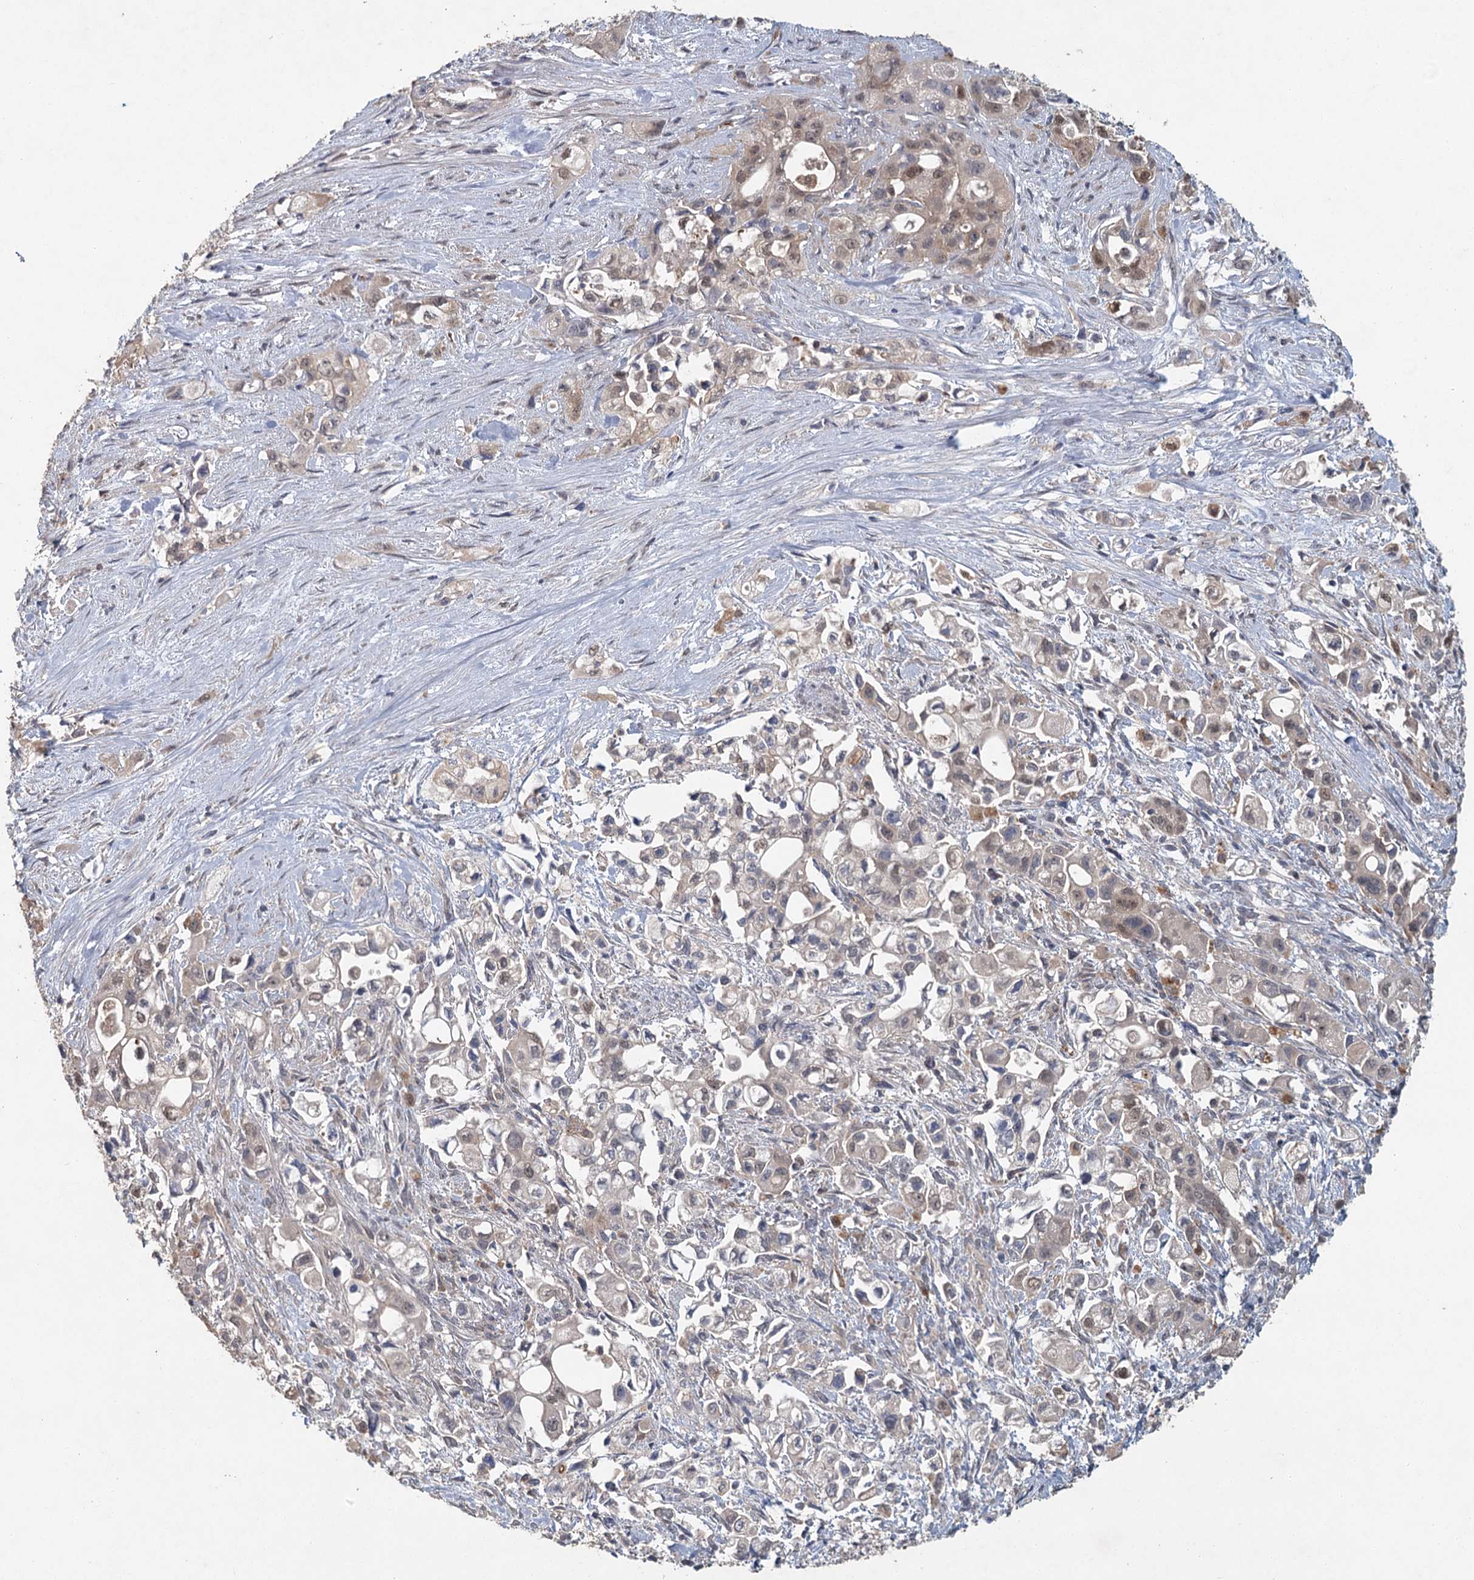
{"staining": {"intensity": "weak", "quantity": "<25%", "location": "nuclear"}, "tissue": "pancreatic cancer", "cell_type": "Tumor cells", "image_type": "cancer", "snomed": [{"axis": "morphology", "description": "Adenocarcinoma, NOS"}, {"axis": "topography", "description": "Pancreas"}], "caption": "The immunohistochemistry photomicrograph has no significant positivity in tumor cells of pancreatic cancer tissue.", "gene": "ADK", "patient": {"sex": "female", "age": 66}}